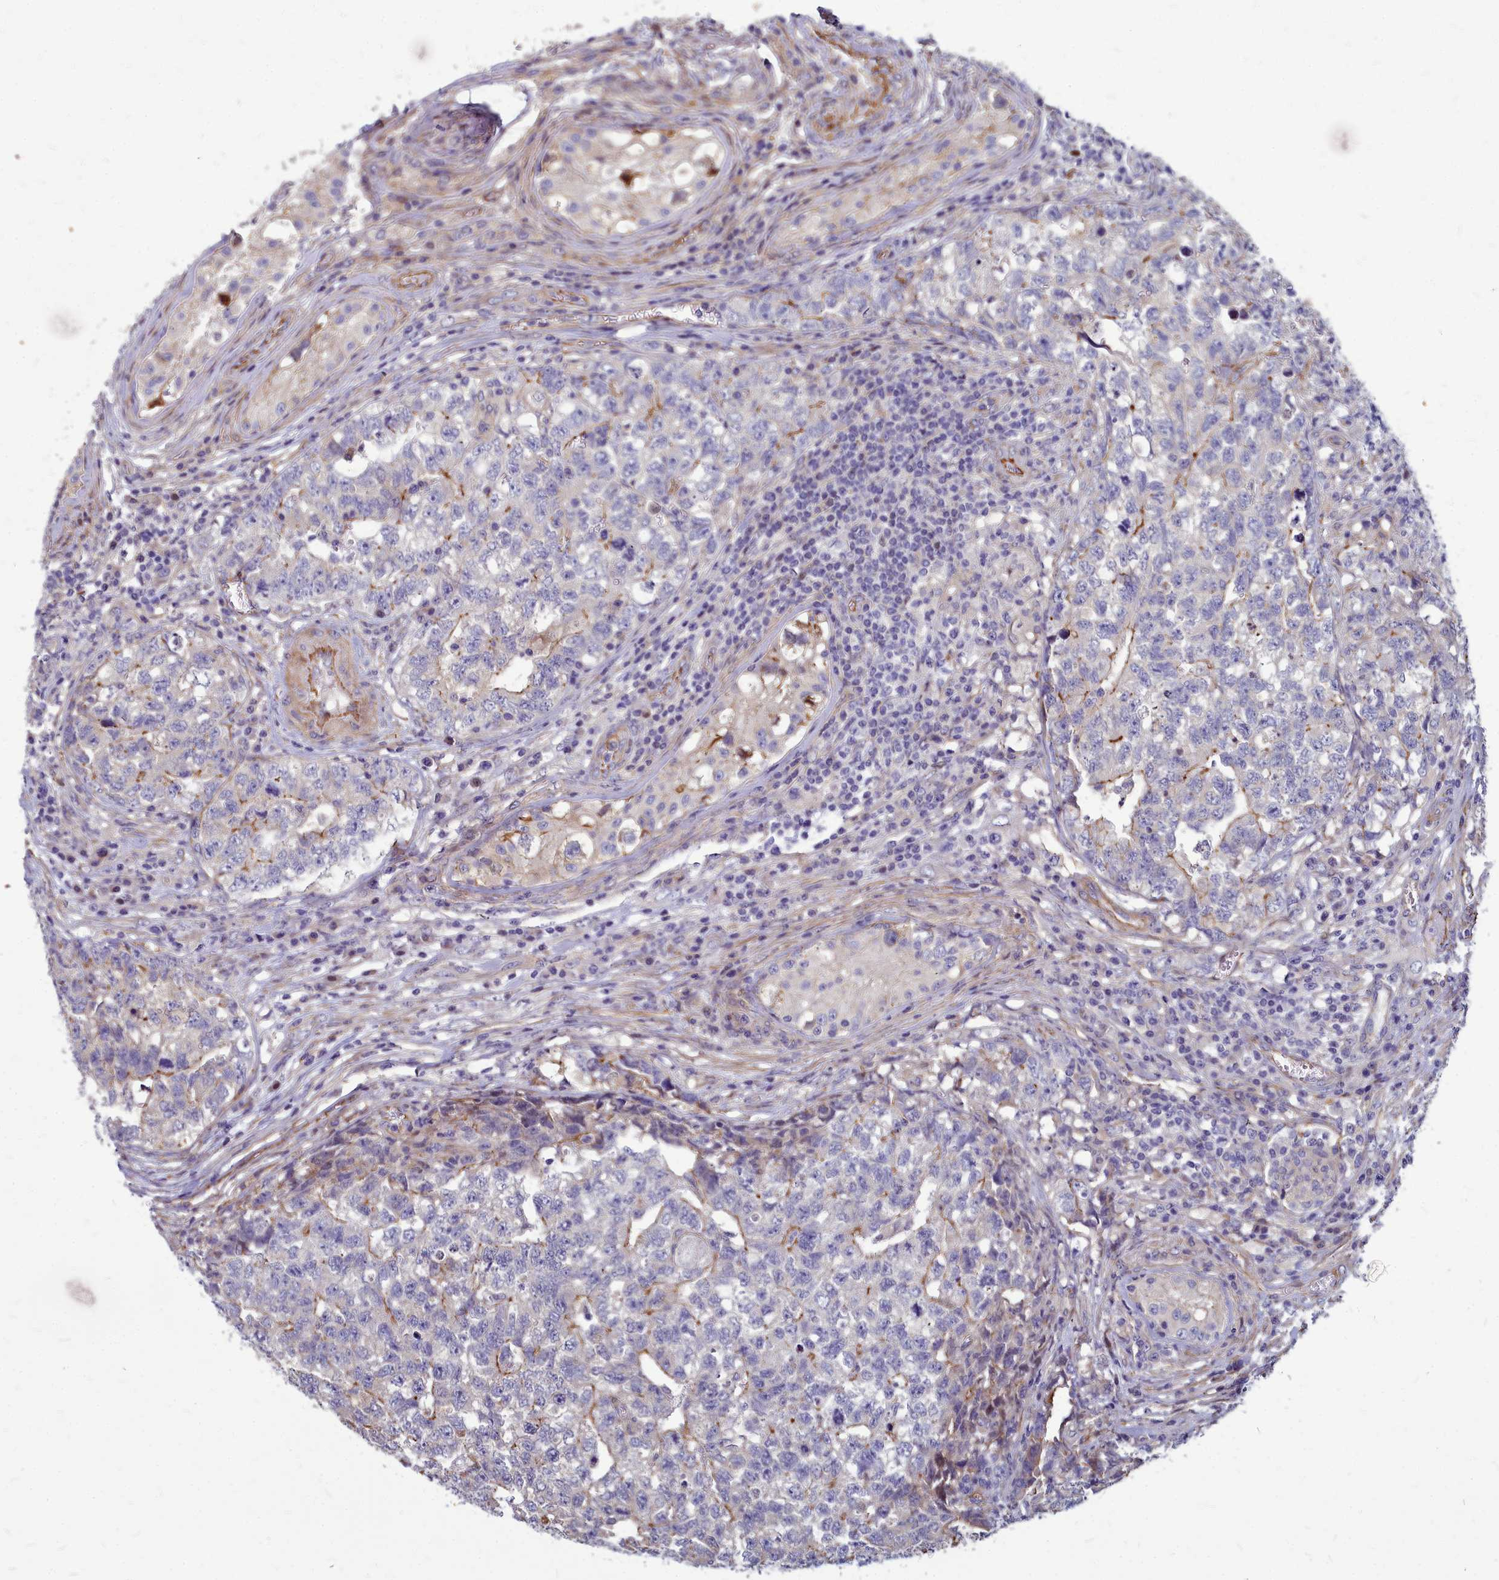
{"staining": {"intensity": "negative", "quantity": "none", "location": "none"}, "tissue": "testis cancer", "cell_type": "Tumor cells", "image_type": "cancer", "snomed": [{"axis": "morphology", "description": "Carcinoma, Embryonal, NOS"}, {"axis": "topography", "description": "Testis"}], "caption": "The image reveals no significant positivity in tumor cells of testis cancer (embryonal carcinoma). The staining is performed using DAB (3,3'-diaminobenzidine) brown chromogen with nuclei counter-stained in using hematoxylin.", "gene": "TTC5", "patient": {"sex": "male", "age": 31}}